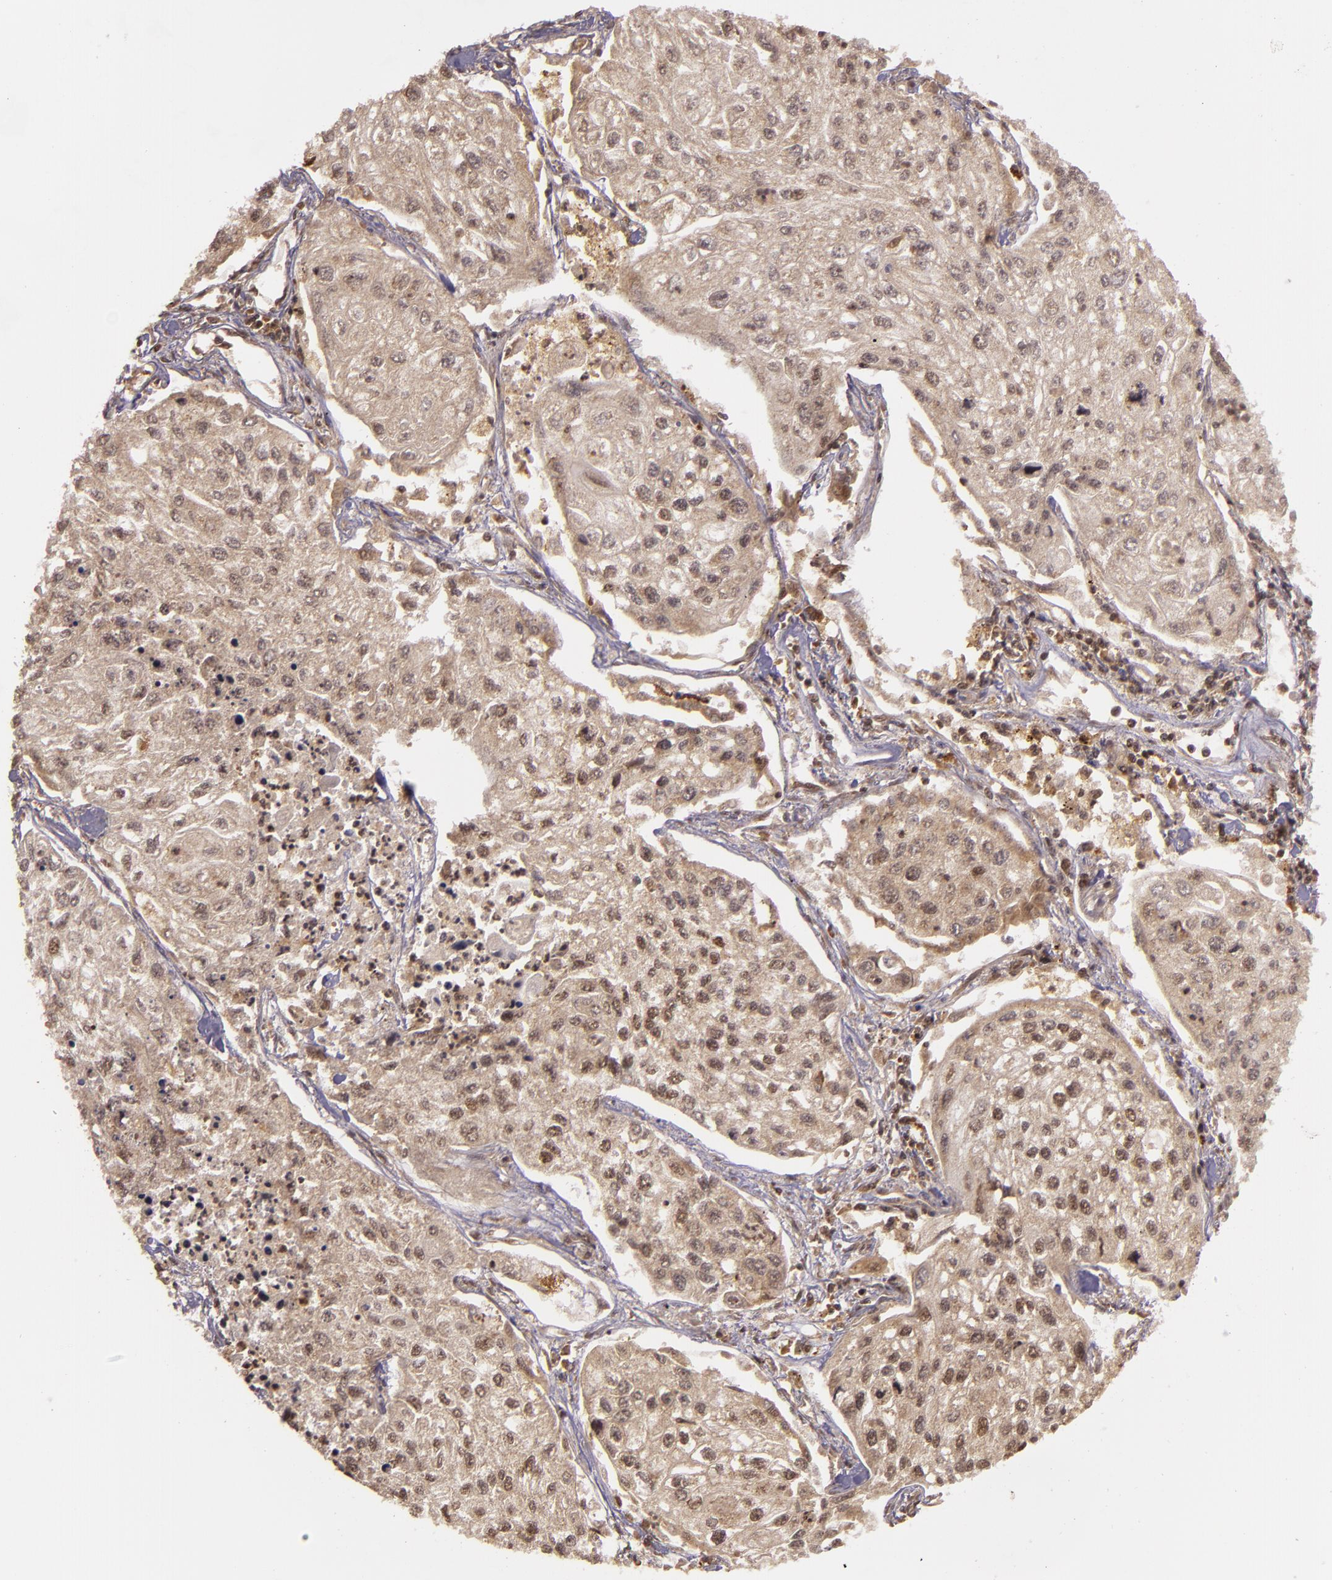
{"staining": {"intensity": "weak", "quantity": ">75%", "location": "cytoplasmic/membranous,nuclear"}, "tissue": "lung cancer", "cell_type": "Tumor cells", "image_type": "cancer", "snomed": [{"axis": "morphology", "description": "Squamous cell carcinoma, NOS"}, {"axis": "topography", "description": "Lung"}], "caption": "A high-resolution image shows immunohistochemistry (IHC) staining of lung cancer, which shows weak cytoplasmic/membranous and nuclear expression in about >75% of tumor cells.", "gene": "TXNRD2", "patient": {"sex": "male", "age": 75}}